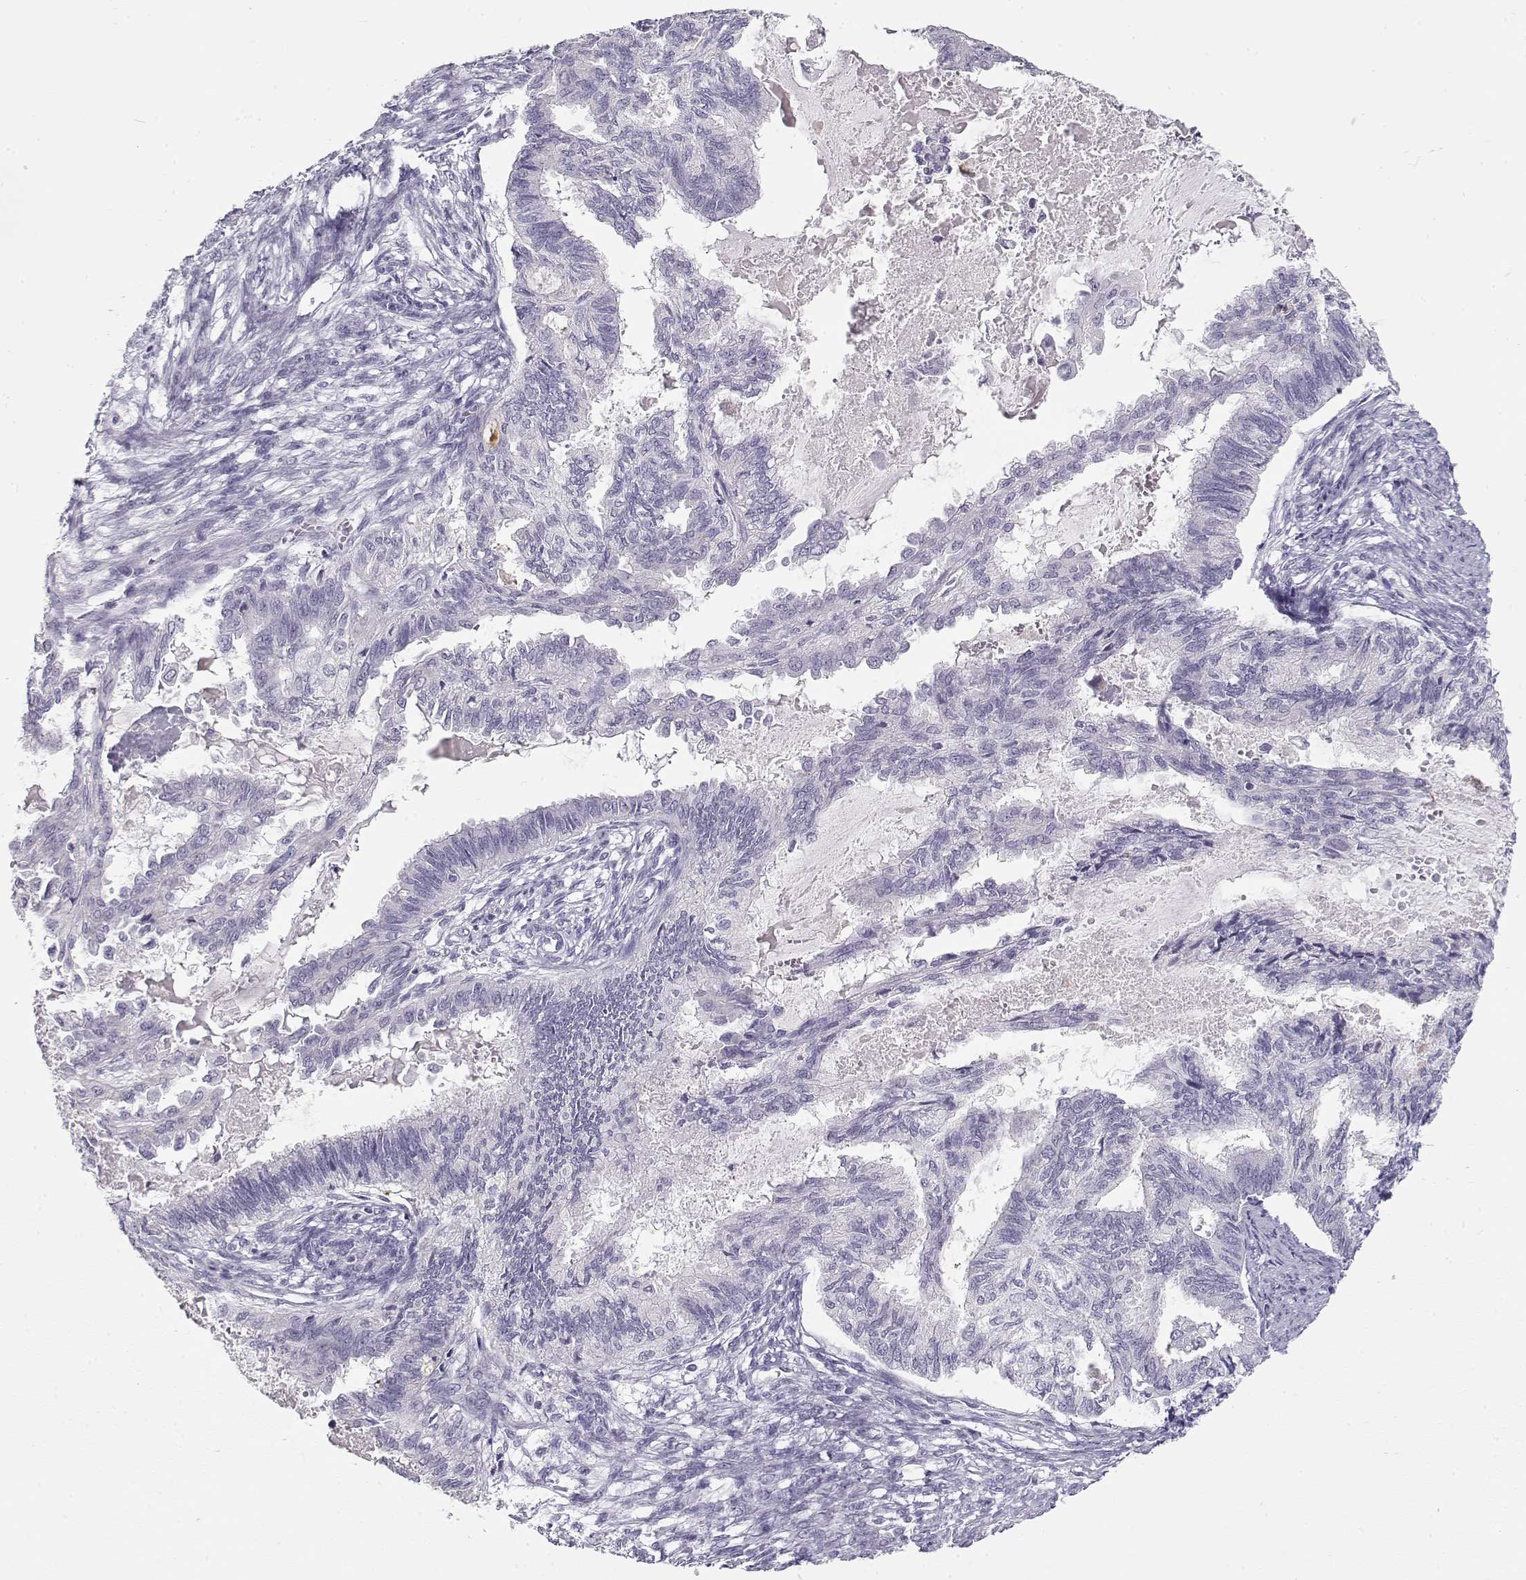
{"staining": {"intensity": "negative", "quantity": "none", "location": "none"}, "tissue": "endometrial cancer", "cell_type": "Tumor cells", "image_type": "cancer", "snomed": [{"axis": "morphology", "description": "Adenocarcinoma, NOS"}, {"axis": "topography", "description": "Endometrium"}], "caption": "IHC histopathology image of neoplastic tissue: human adenocarcinoma (endometrial) stained with DAB exhibits no significant protein expression in tumor cells. The staining is performed using DAB (3,3'-diaminobenzidine) brown chromogen with nuclei counter-stained in using hematoxylin.", "gene": "NUTM1", "patient": {"sex": "female", "age": 86}}